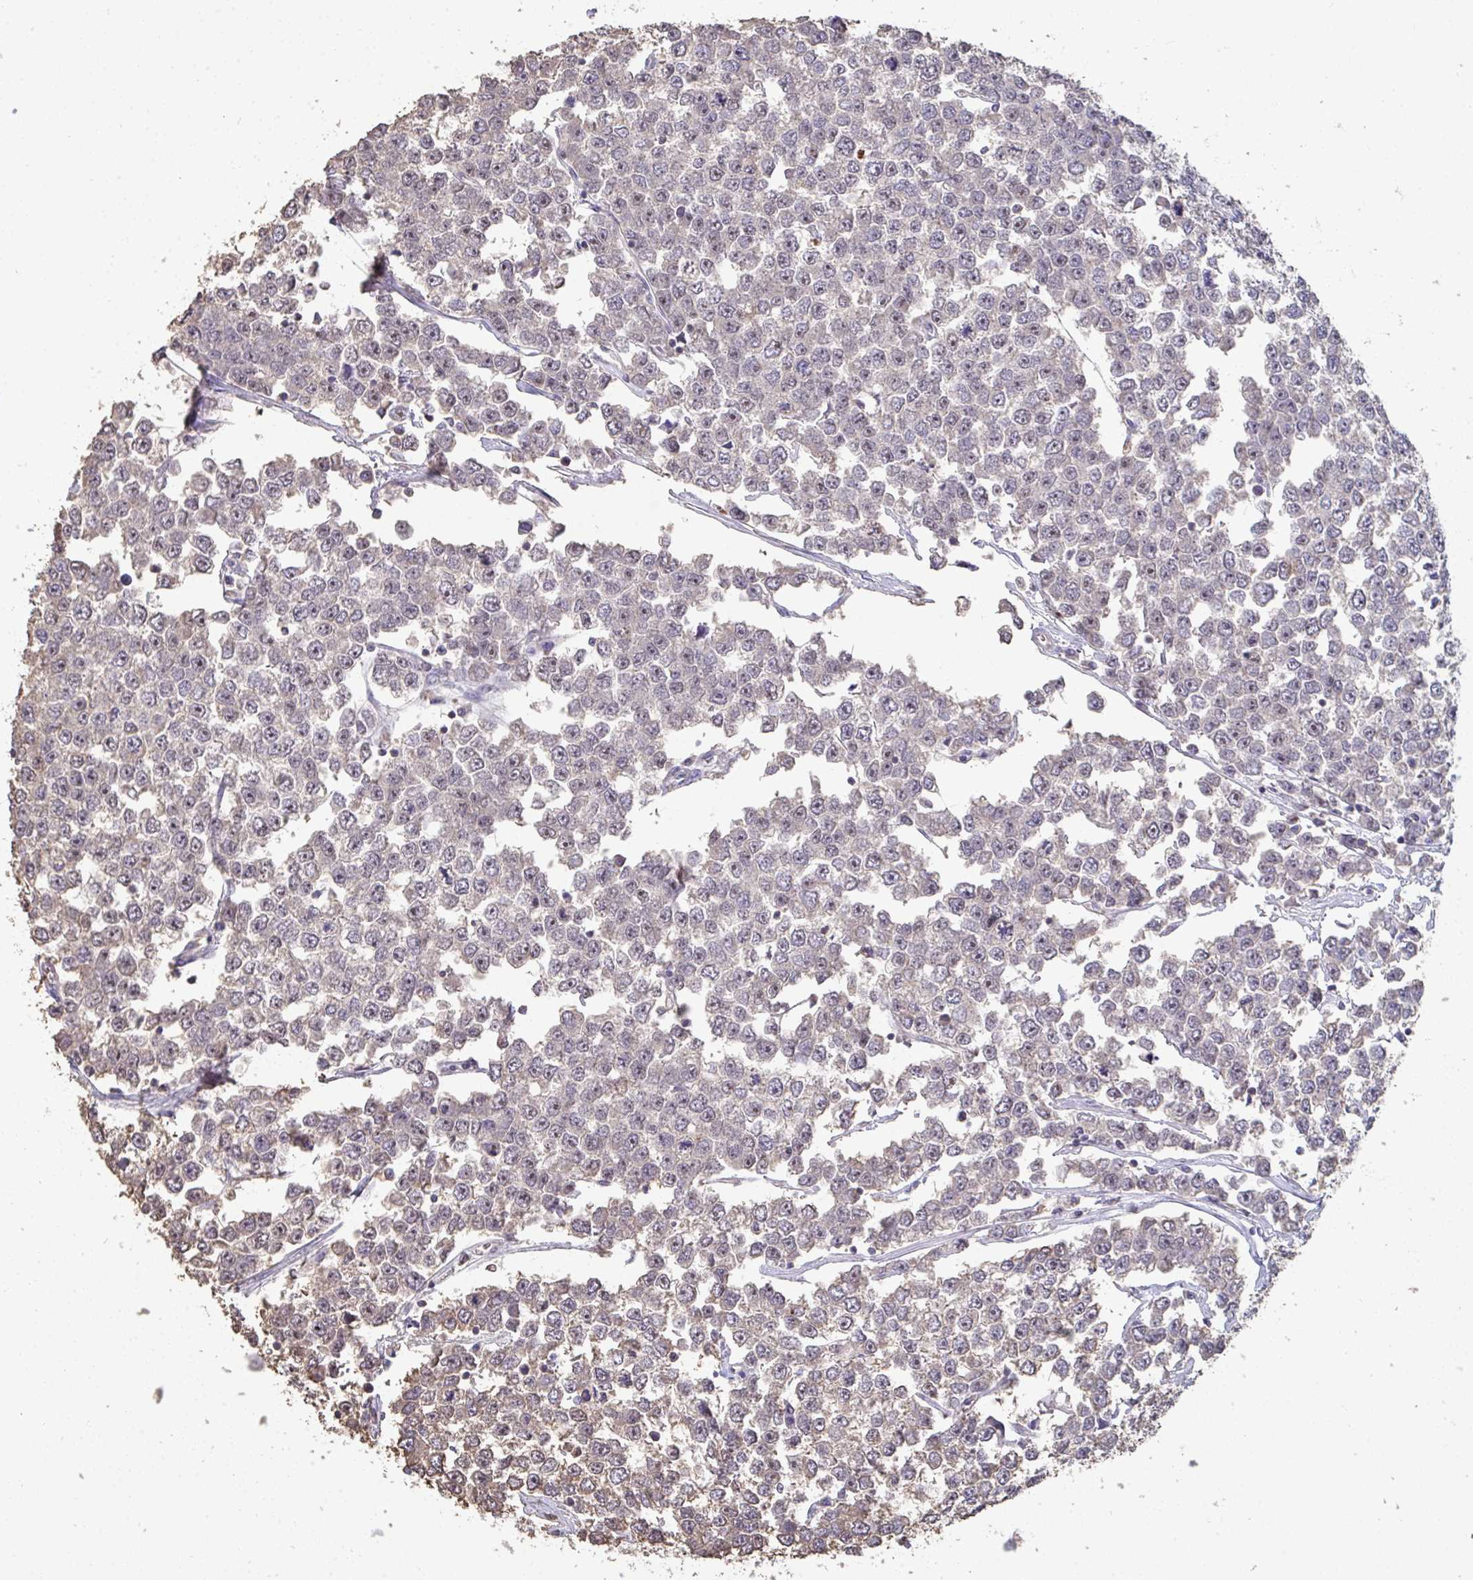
{"staining": {"intensity": "moderate", "quantity": "25%-75%", "location": "nuclear"}, "tissue": "testis cancer", "cell_type": "Tumor cells", "image_type": "cancer", "snomed": [{"axis": "morphology", "description": "Seminoma, NOS"}, {"axis": "morphology", "description": "Carcinoma, Embryonal, NOS"}, {"axis": "topography", "description": "Testis"}], "caption": "A medium amount of moderate nuclear staining is seen in approximately 25%-75% of tumor cells in testis cancer (seminoma) tissue.", "gene": "SENP3", "patient": {"sex": "male", "age": 52}}